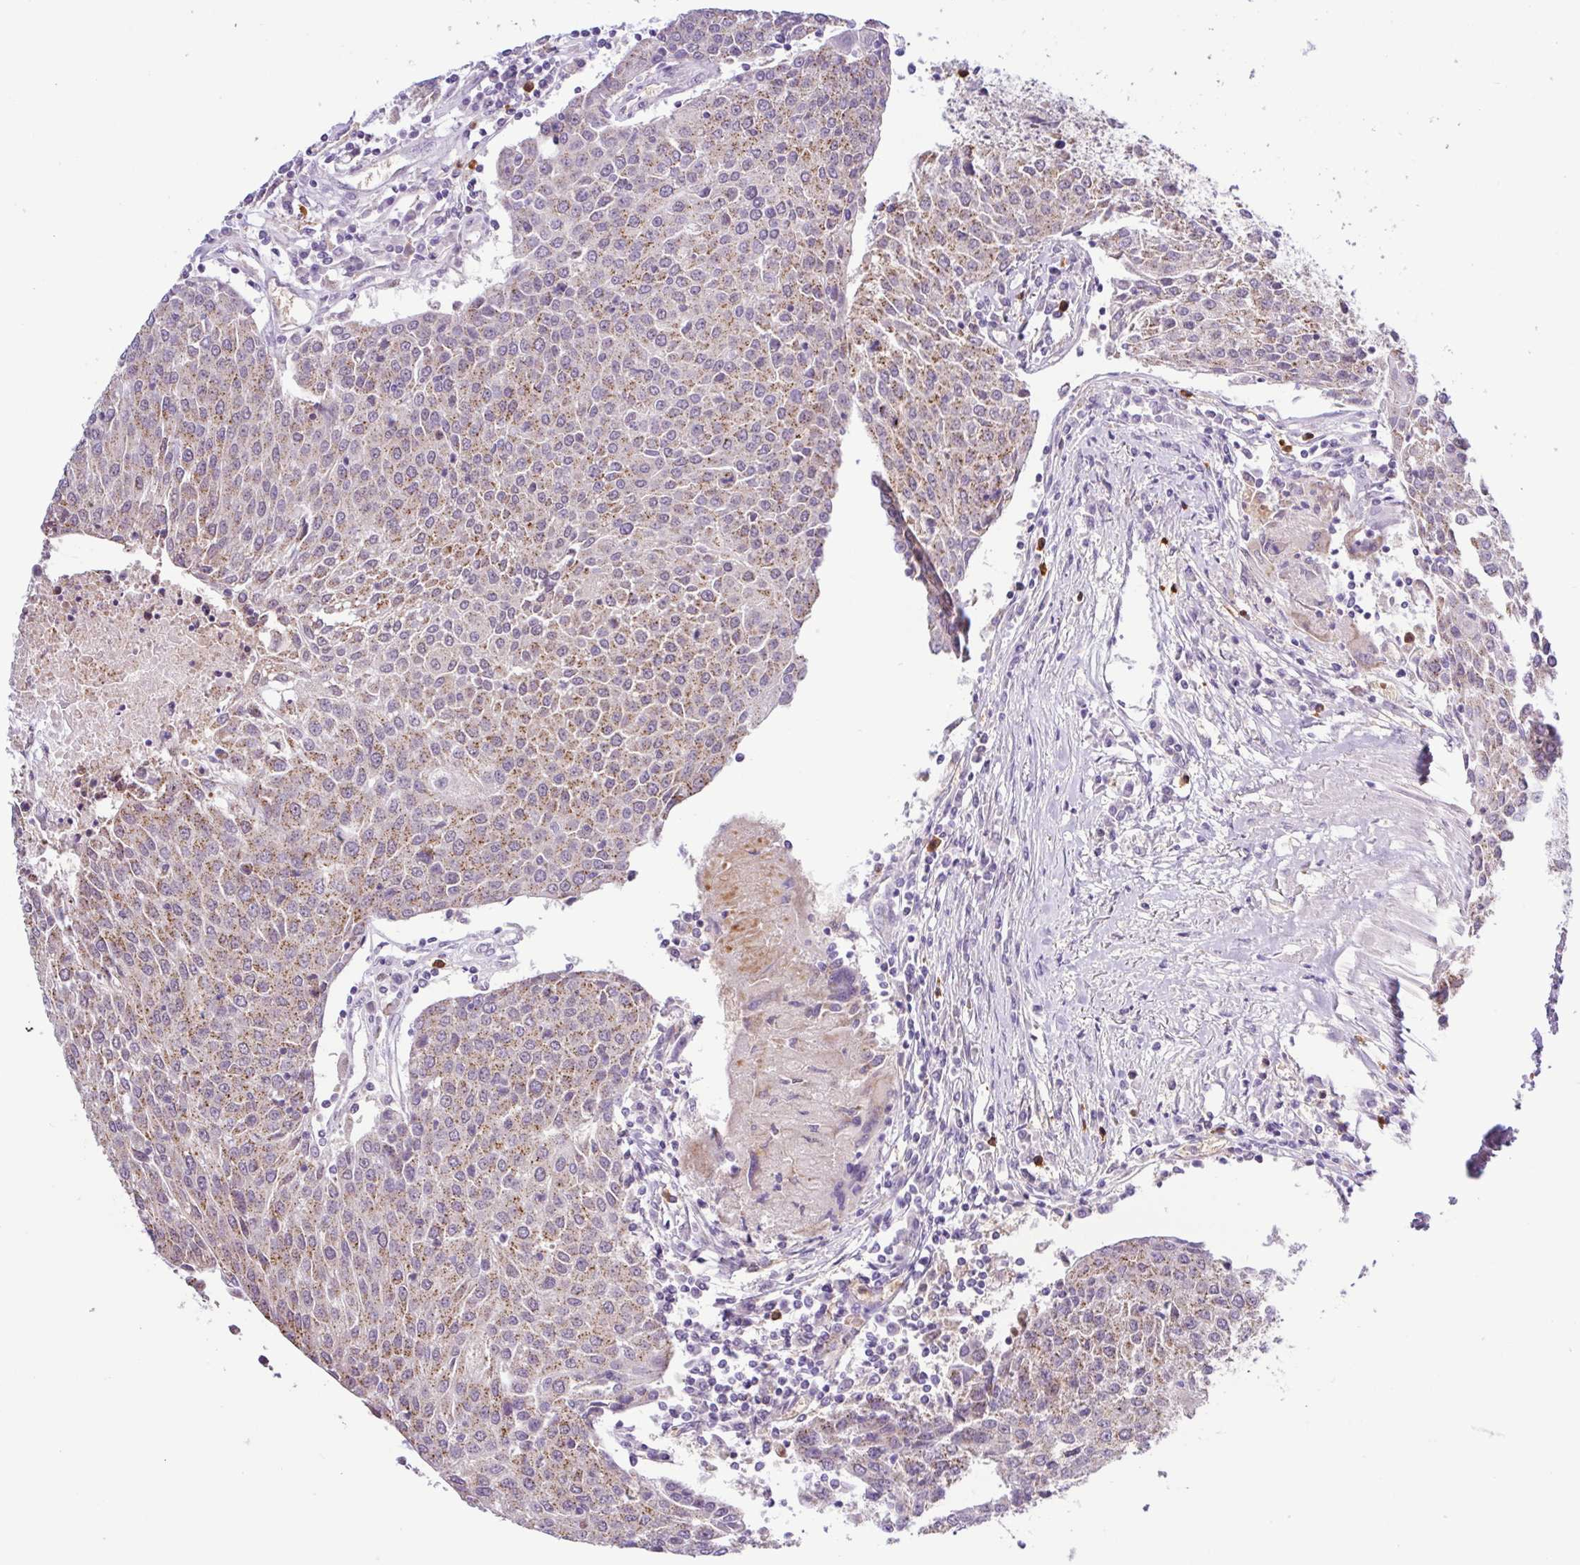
{"staining": {"intensity": "moderate", "quantity": ">75%", "location": "cytoplasmic/membranous"}, "tissue": "urothelial cancer", "cell_type": "Tumor cells", "image_type": "cancer", "snomed": [{"axis": "morphology", "description": "Urothelial carcinoma, High grade"}, {"axis": "topography", "description": "Urinary bladder"}], "caption": "Urothelial cancer stained with a protein marker reveals moderate staining in tumor cells.", "gene": "TONSL", "patient": {"sex": "female", "age": 85}}